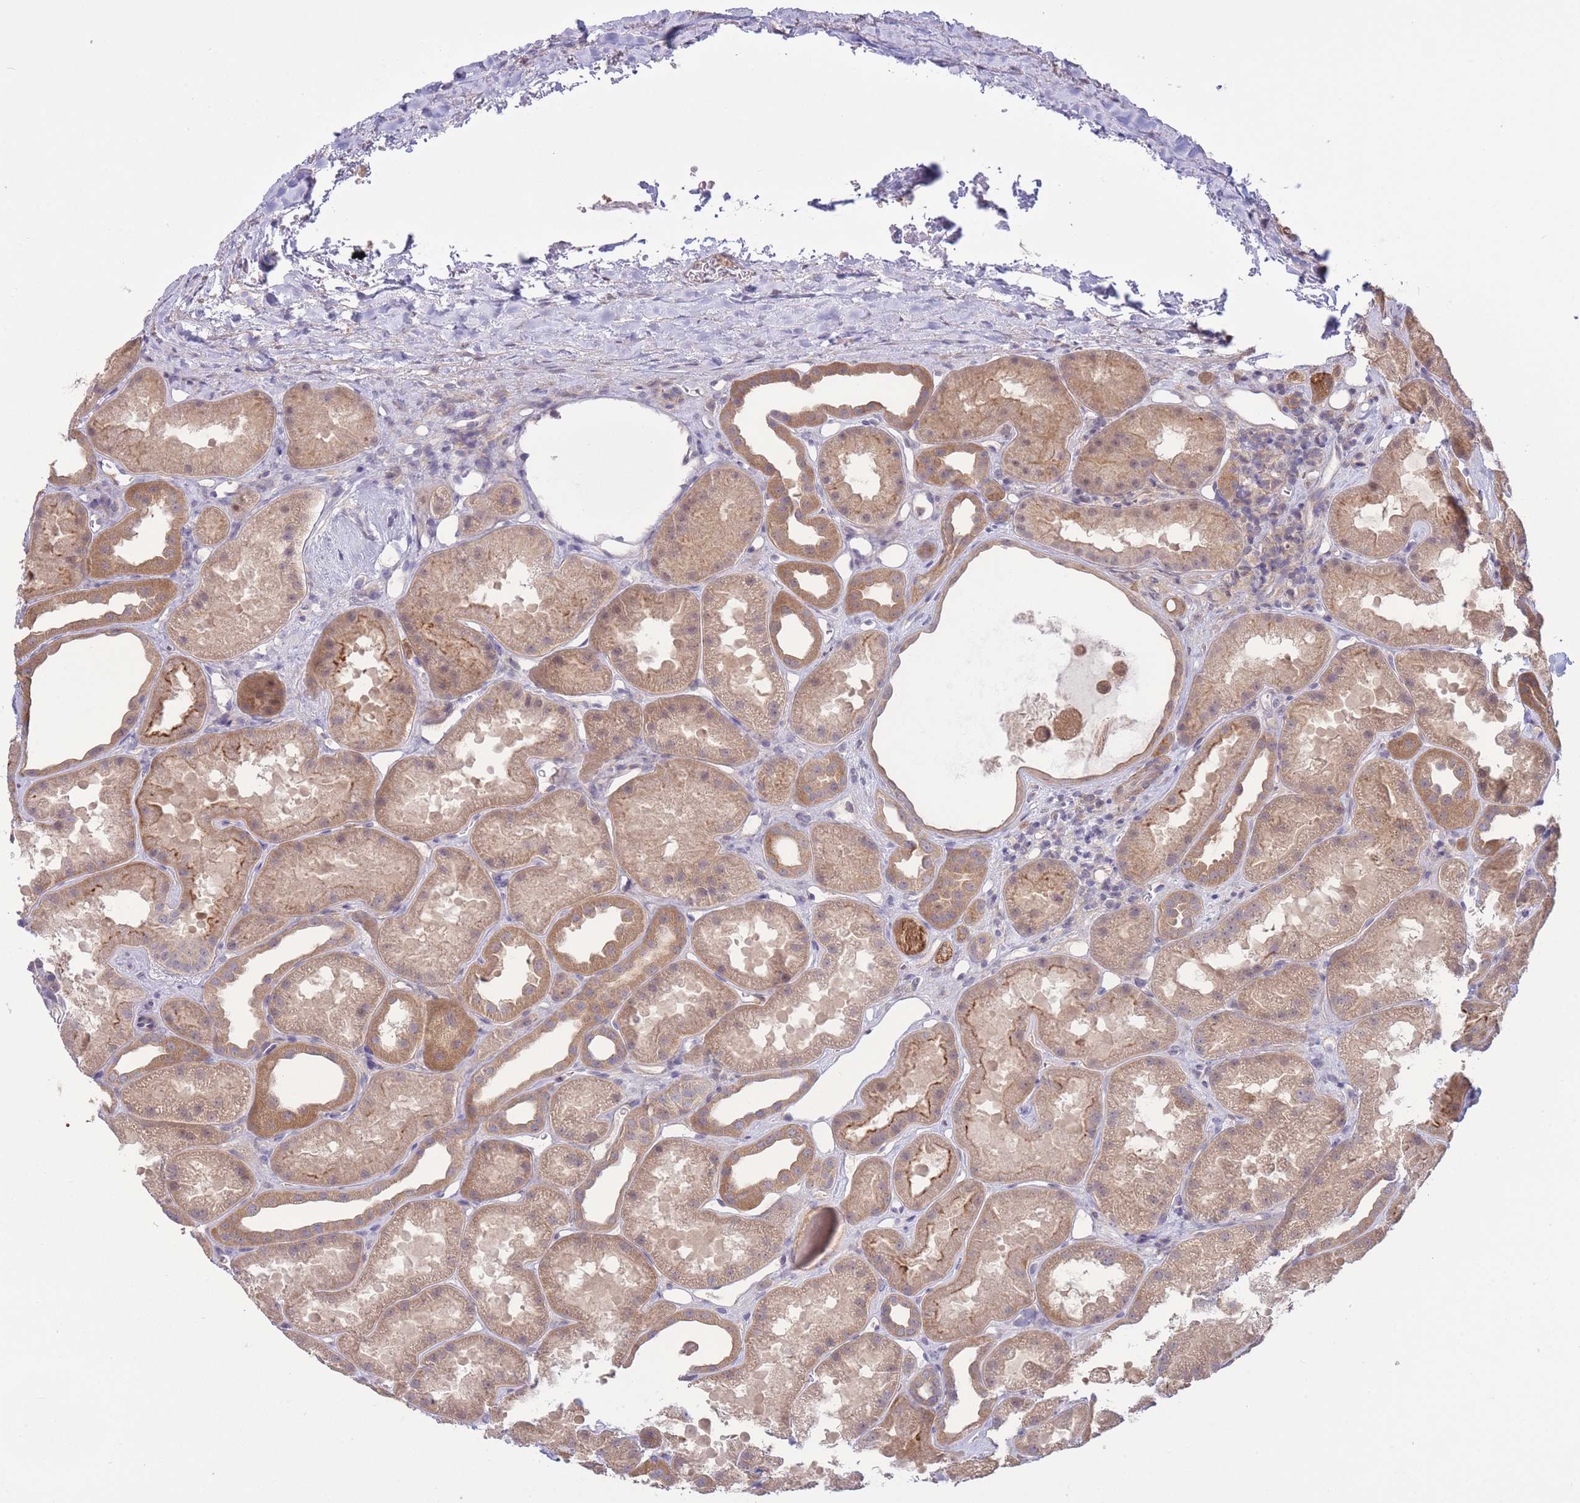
{"staining": {"intensity": "weak", "quantity": "<25%", "location": "cytoplasmic/membranous"}, "tissue": "kidney", "cell_type": "Cells in glomeruli", "image_type": "normal", "snomed": [{"axis": "morphology", "description": "Normal tissue, NOS"}, {"axis": "topography", "description": "Kidney"}], "caption": "IHC micrograph of normal kidney: human kidney stained with DAB (3,3'-diaminobenzidine) displays no significant protein staining in cells in glomeruli. (Stains: DAB immunohistochemistry (IHC) with hematoxylin counter stain, Microscopy: brightfield microscopy at high magnification).", "gene": "ZNF304", "patient": {"sex": "male", "age": 61}}